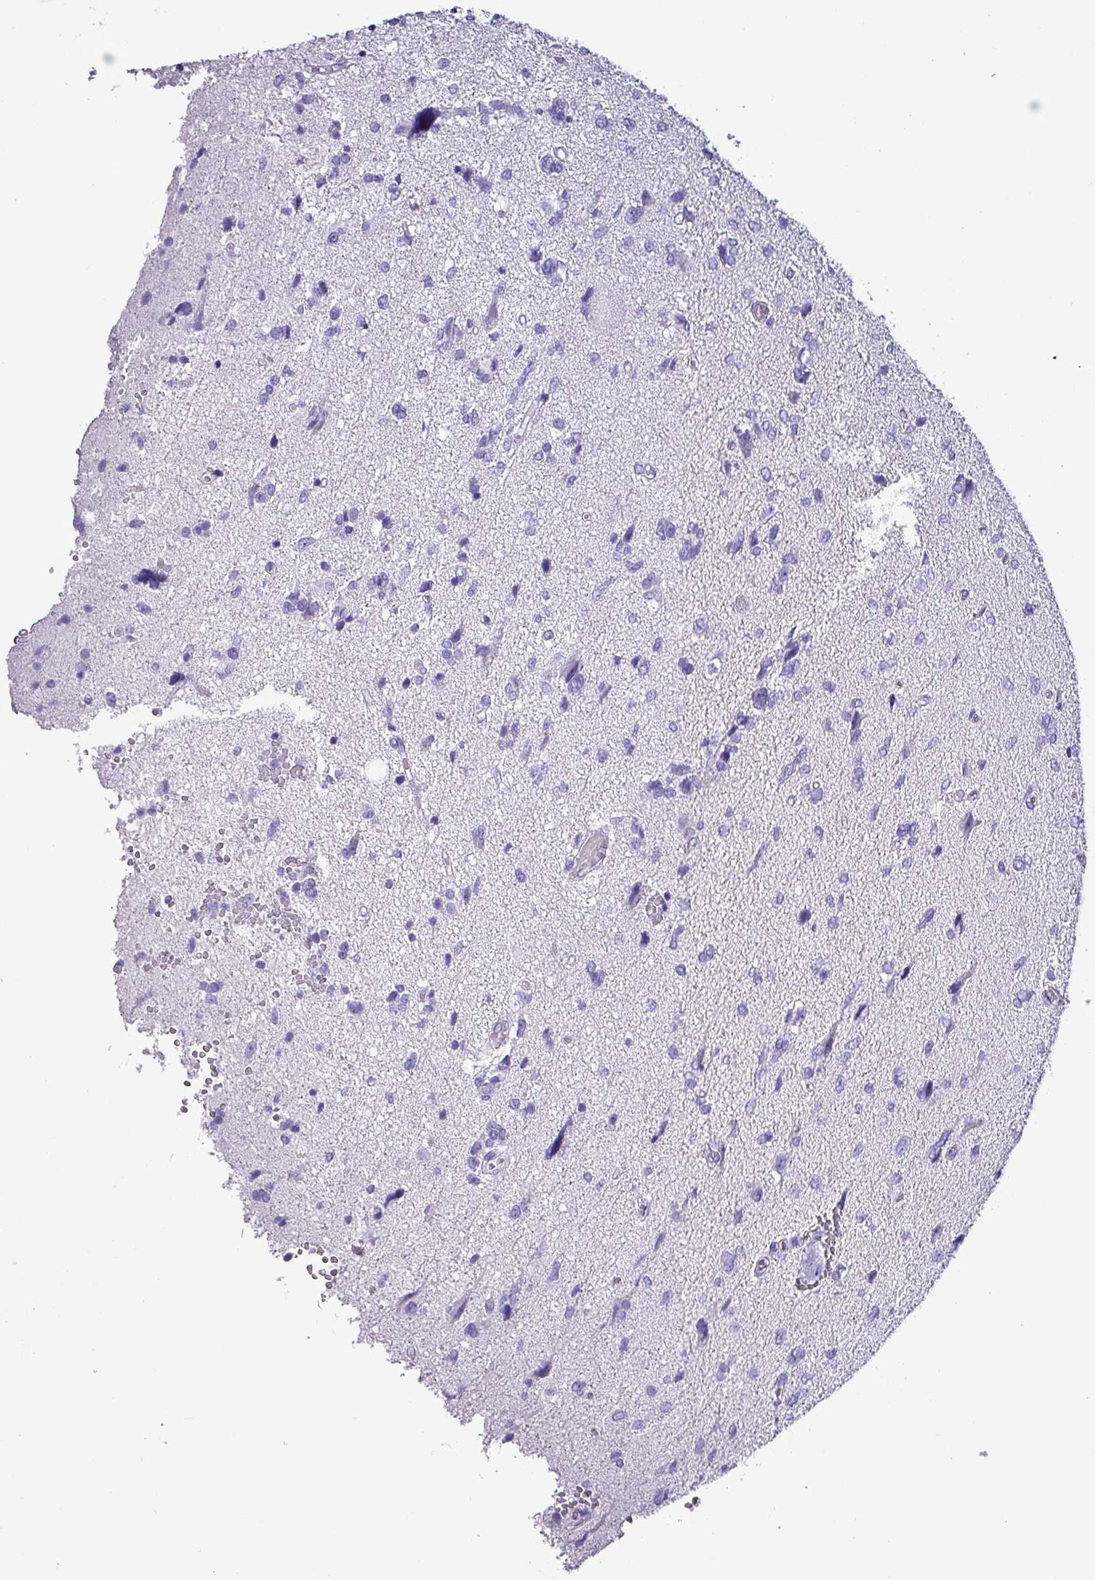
{"staining": {"intensity": "negative", "quantity": "none", "location": "none"}, "tissue": "glioma", "cell_type": "Tumor cells", "image_type": "cancer", "snomed": [{"axis": "morphology", "description": "Glioma, malignant, High grade"}, {"axis": "topography", "description": "Brain"}], "caption": "Malignant high-grade glioma was stained to show a protein in brown. There is no significant staining in tumor cells.", "gene": "KRT6C", "patient": {"sex": "female", "age": 59}}